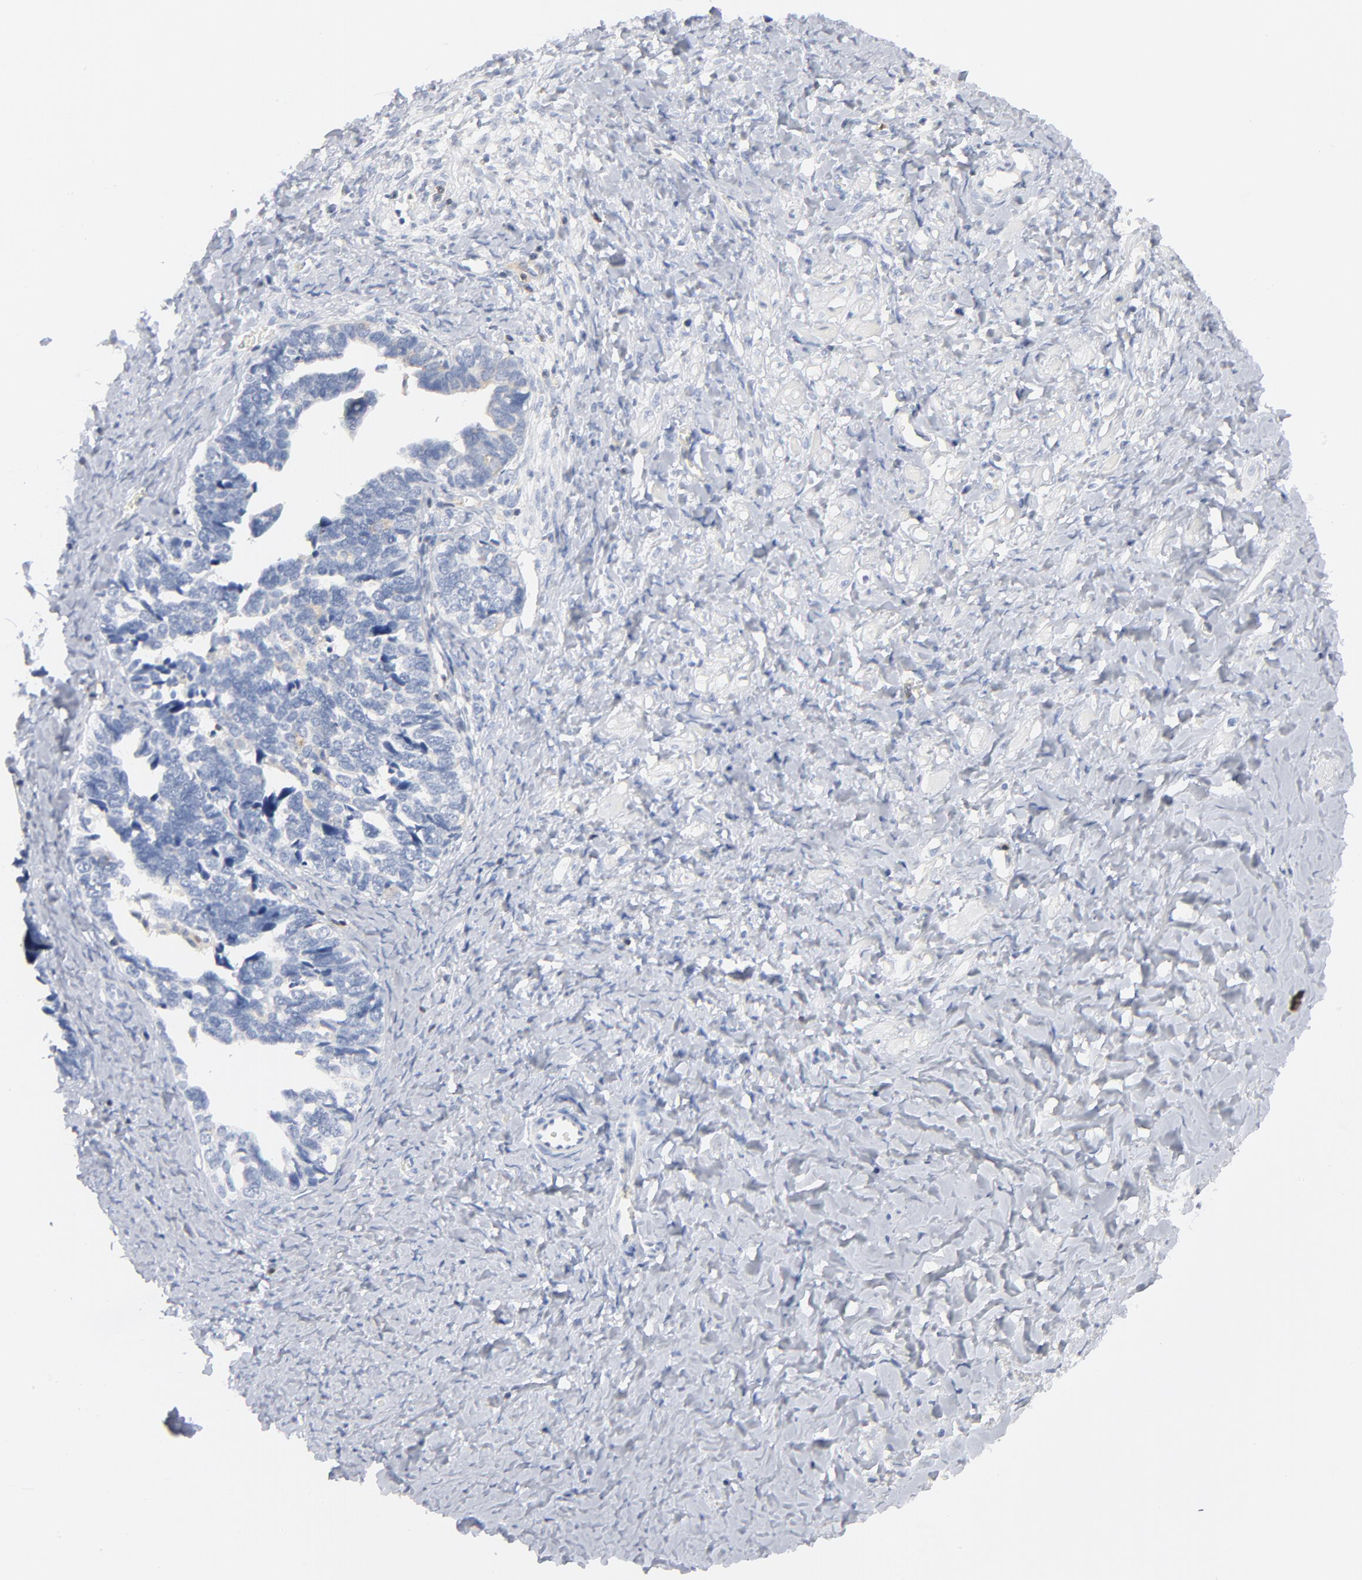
{"staining": {"intensity": "negative", "quantity": "none", "location": "none"}, "tissue": "ovarian cancer", "cell_type": "Tumor cells", "image_type": "cancer", "snomed": [{"axis": "morphology", "description": "Cystadenocarcinoma, serous, NOS"}, {"axis": "topography", "description": "Ovary"}], "caption": "Immunohistochemistry (IHC) photomicrograph of human ovarian cancer stained for a protein (brown), which exhibits no staining in tumor cells.", "gene": "PTK2B", "patient": {"sex": "female", "age": 77}}